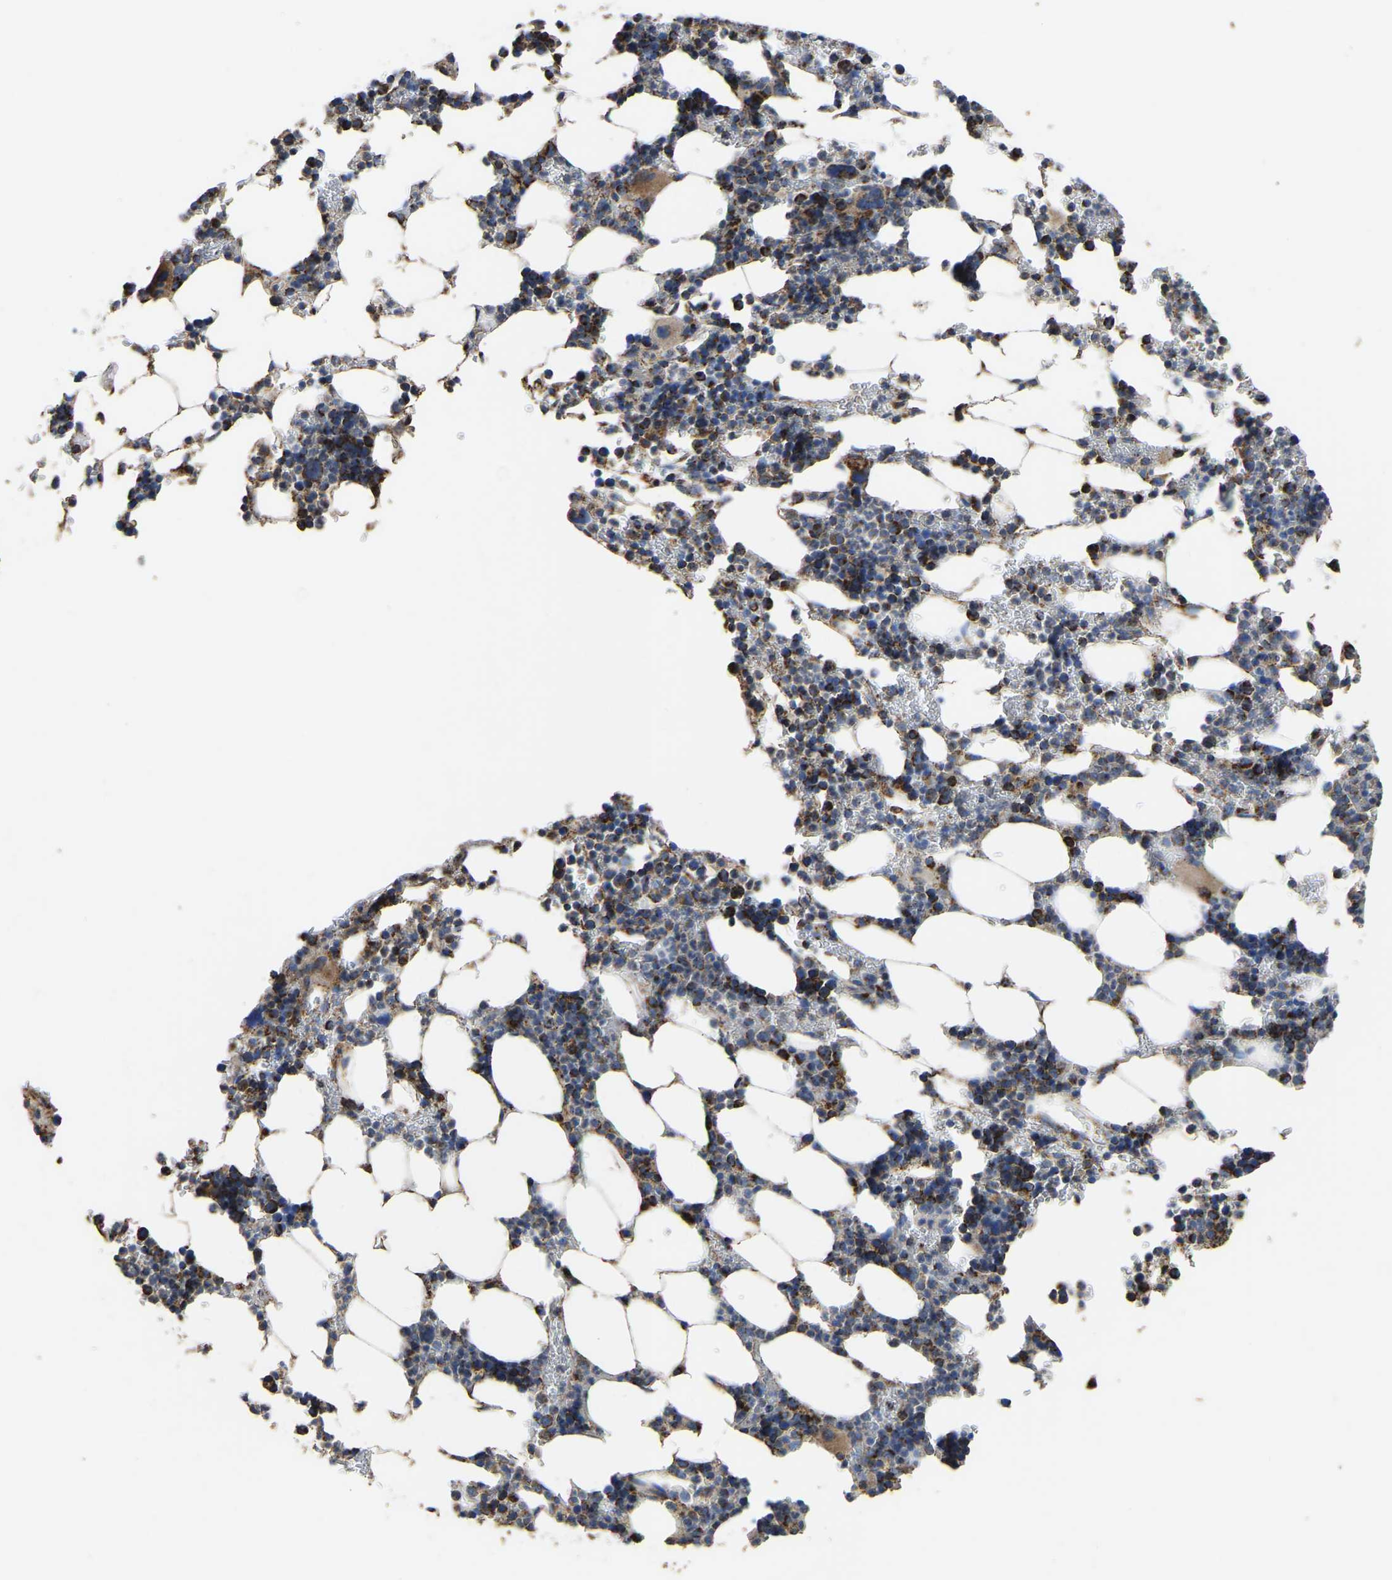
{"staining": {"intensity": "strong", "quantity": "<25%", "location": "cytoplasmic/membranous"}, "tissue": "bone marrow", "cell_type": "Hematopoietic cells", "image_type": "normal", "snomed": [{"axis": "morphology", "description": "Normal tissue, NOS"}, {"axis": "topography", "description": "Bone marrow"}], "caption": "Immunohistochemical staining of unremarkable human bone marrow reveals <25% levels of strong cytoplasmic/membranous protein positivity in approximately <25% of hematopoietic cells.", "gene": "ETFA", "patient": {"sex": "female", "age": 81}}